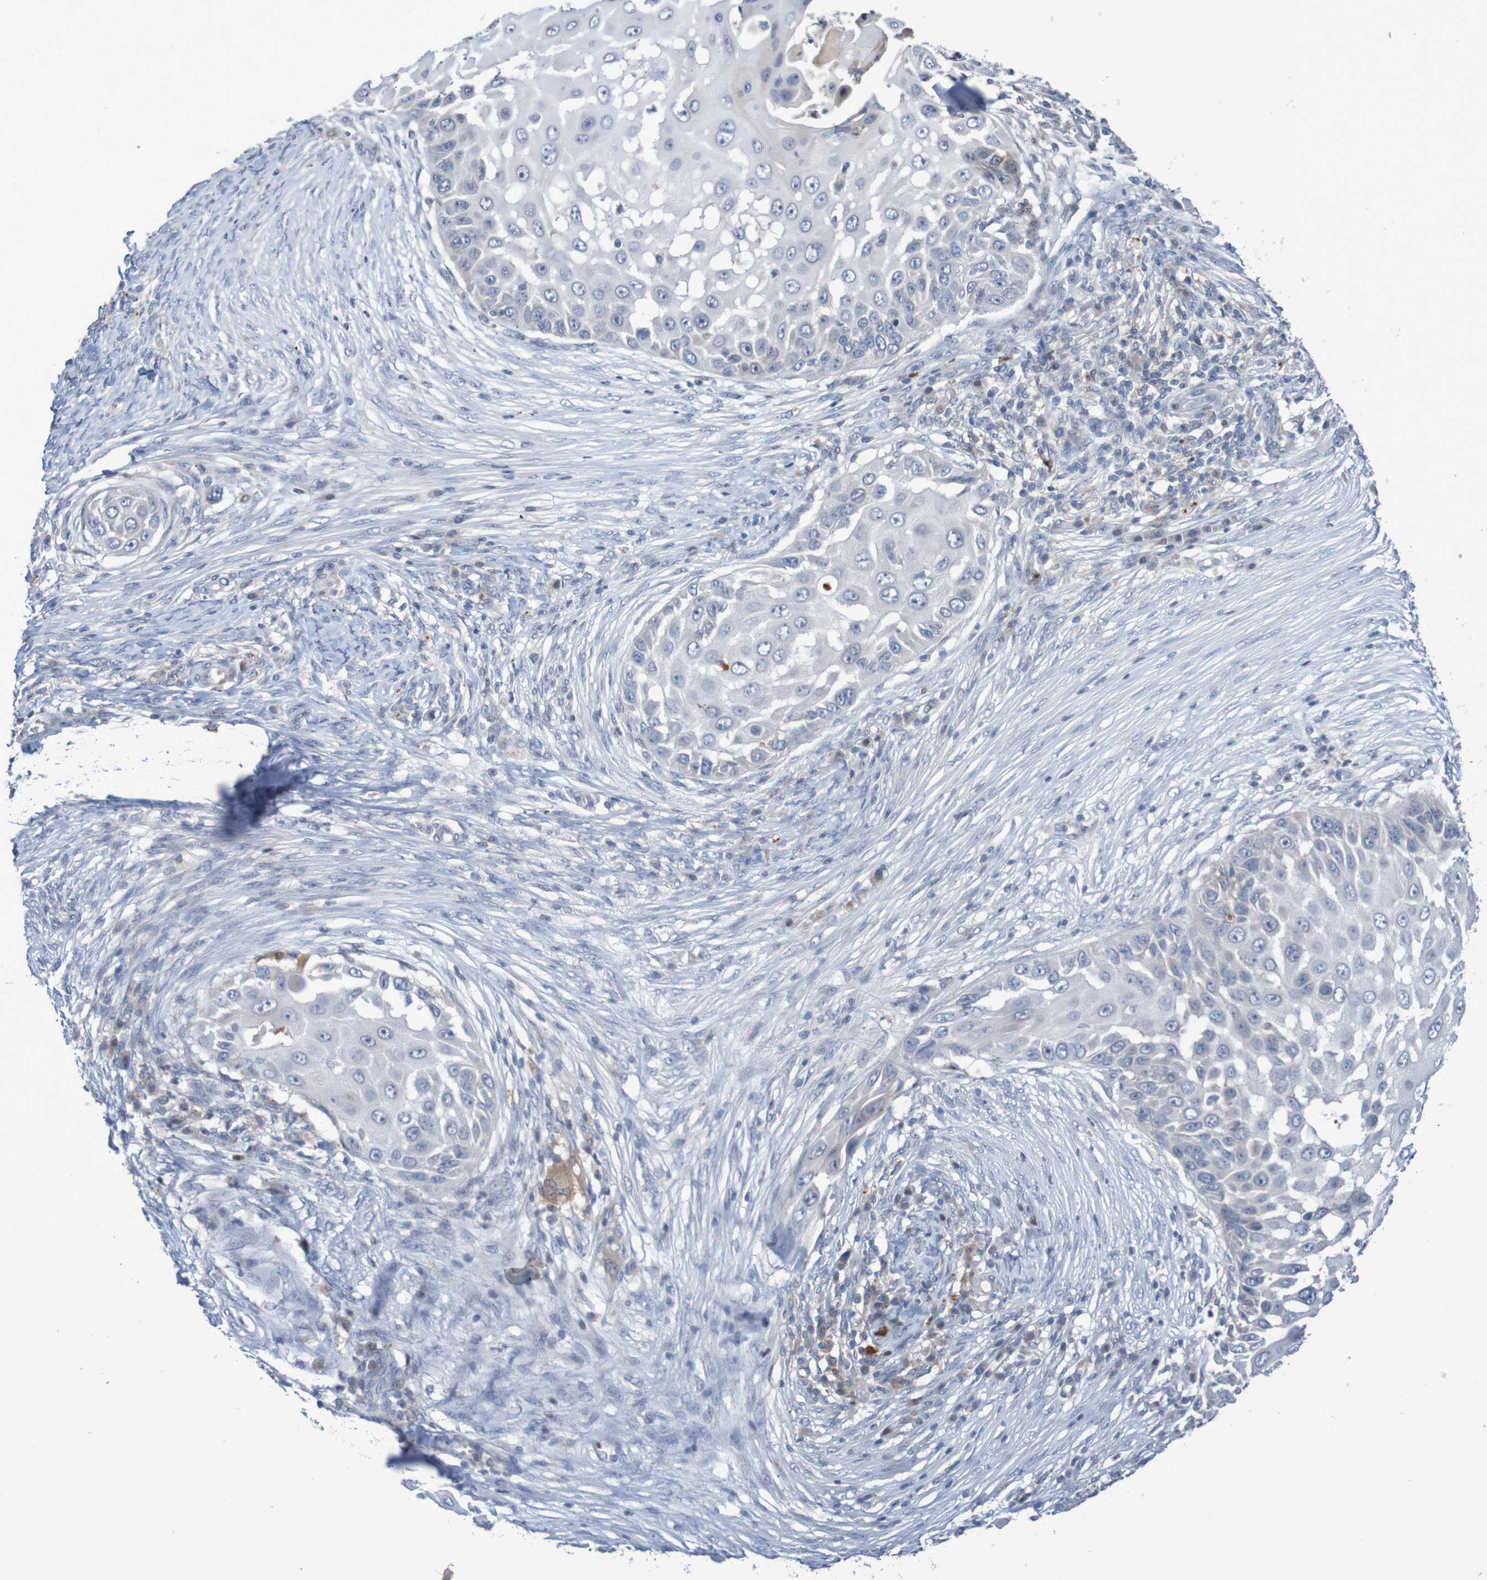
{"staining": {"intensity": "negative", "quantity": "none", "location": "none"}, "tissue": "skin cancer", "cell_type": "Tumor cells", "image_type": "cancer", "snomed": [{"axis": "morphology", "description": "Squamous cell carcinoma, NOS"}, {"axis": "topography", "description": "Skin"}], "caption": "Immunohistochemistry (IHC) of skin squamous cell carcinoma displays no staining in tumor cells. (Brightfield microscopy of DAB immunohistochemistry (IHC) at high magnification).", "gene": "FBP2", "patient": {"sex": "female", "age": 44}}